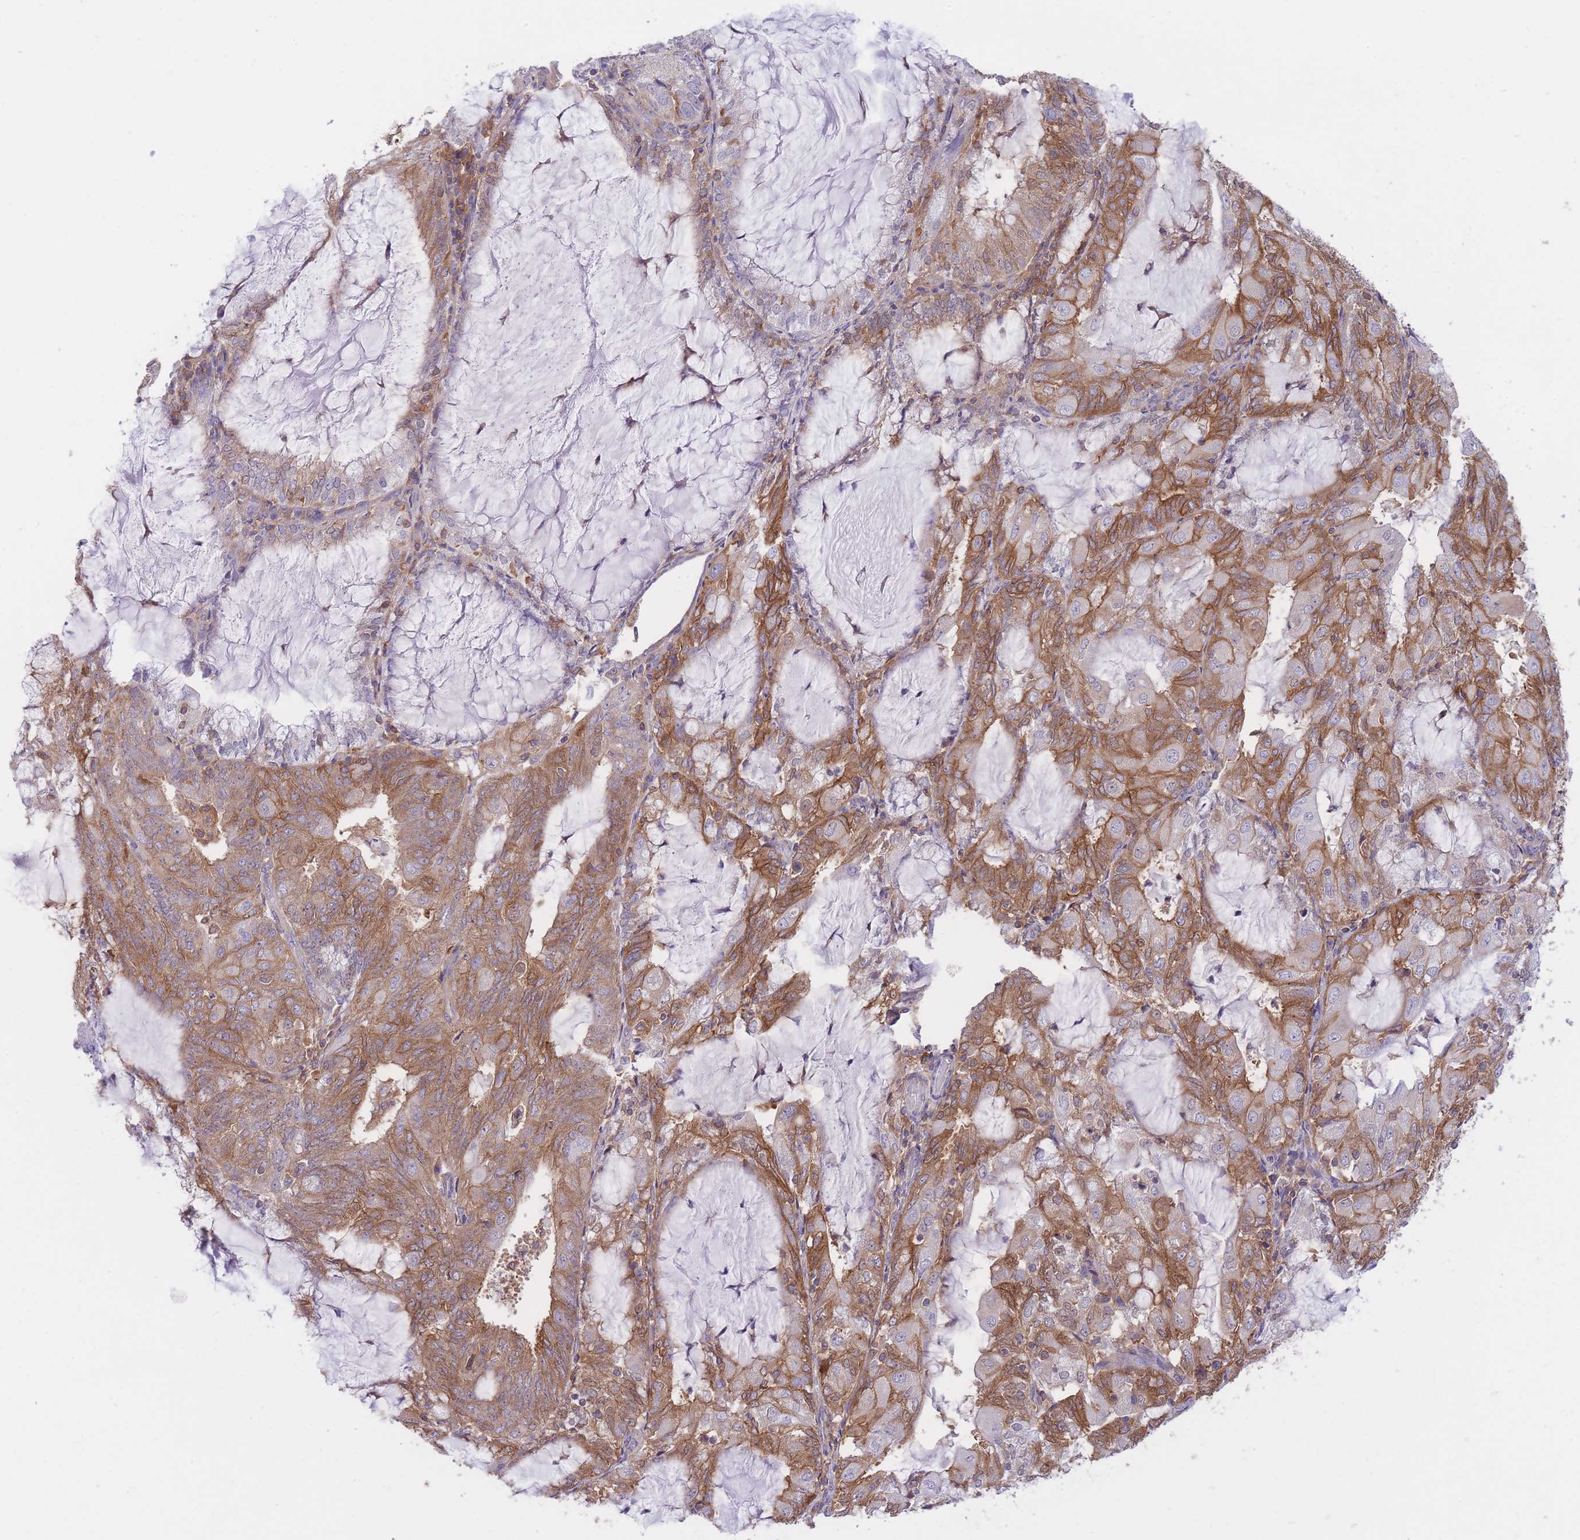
{"staining": {"intensity": "moderate", "quantity": "25%-75%", "location": "cytoplasmic/membranous"}, "tissue": "endometrial cancer", "cell_type": "Tumor cells", "image_type": "cancer", "snomed": [{"axis": "morphology", "description": "Adenocarcinoma, NOS"}, {"axis": "topography", "description": "Endometrium"}], "caption": "Endometrial adenocarcinoma tissue demonstrates moderate cytoplasmic/membranous positivity in approximately 25%-75% of tumor cells, visualized by immunohistochemistry. Ihc stains the protein in brown and the nuclei are stained blue.", "gene": "PRKAR1A", "patient": {"sex": "female", "age": 81}}